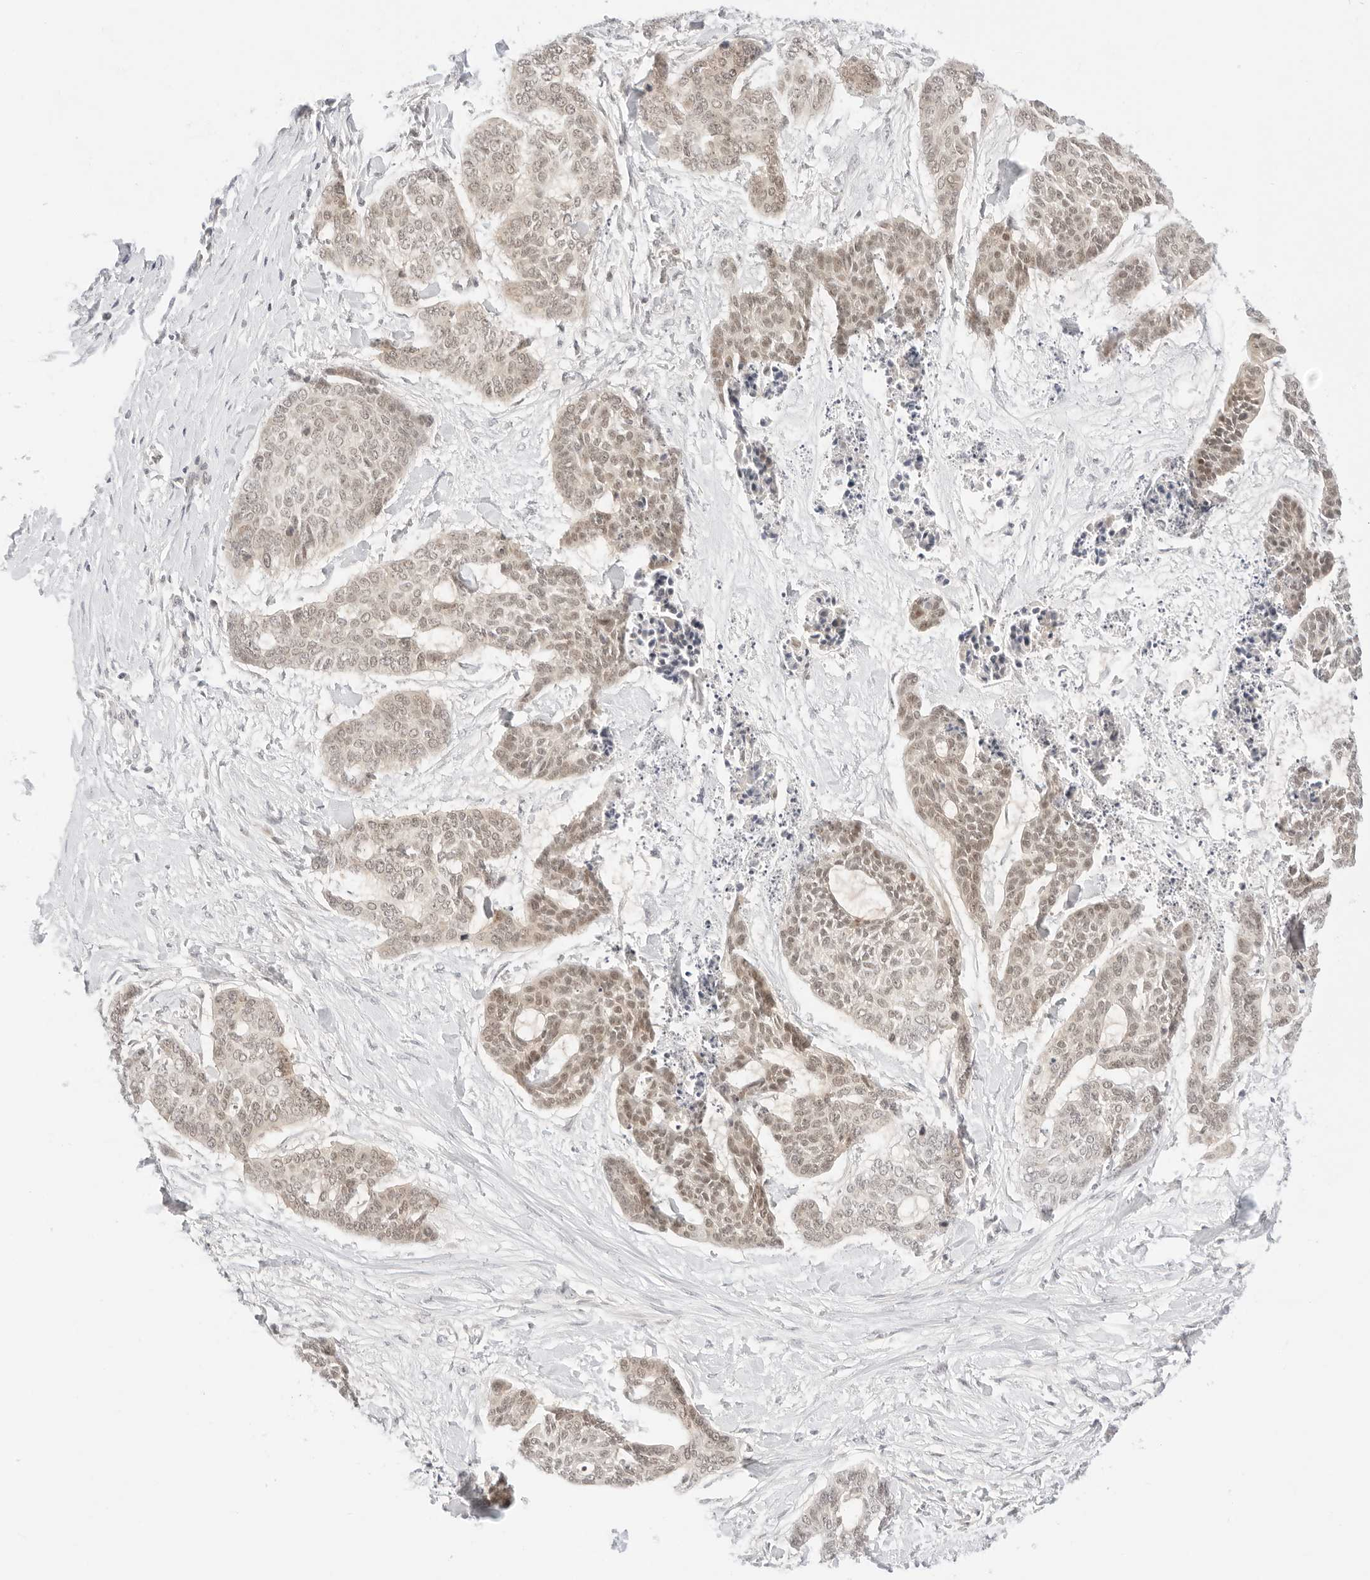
{"staining": {"intensity": "weak", "quantity": "25%-75%", "location": "nuclear"}, "tissue": "skin cancer", "cell_type": "Tumor cells", "image_type": "cancer", "snomed": [{"axis": "morphology", "description": "Basal cell carcinoma"}, {"axis": "topography", "description": "Skin"}], "caption": "This micrograph displays skin cancer (basal cell carcinoma) stained with IHC to label a protein in brown. The nuclear of tumor cells show weak positivity for the protein. Nuclei are counter-stained blue.", "gene": "POLR3C", "patient": {"sex": "female", "age": 64}}